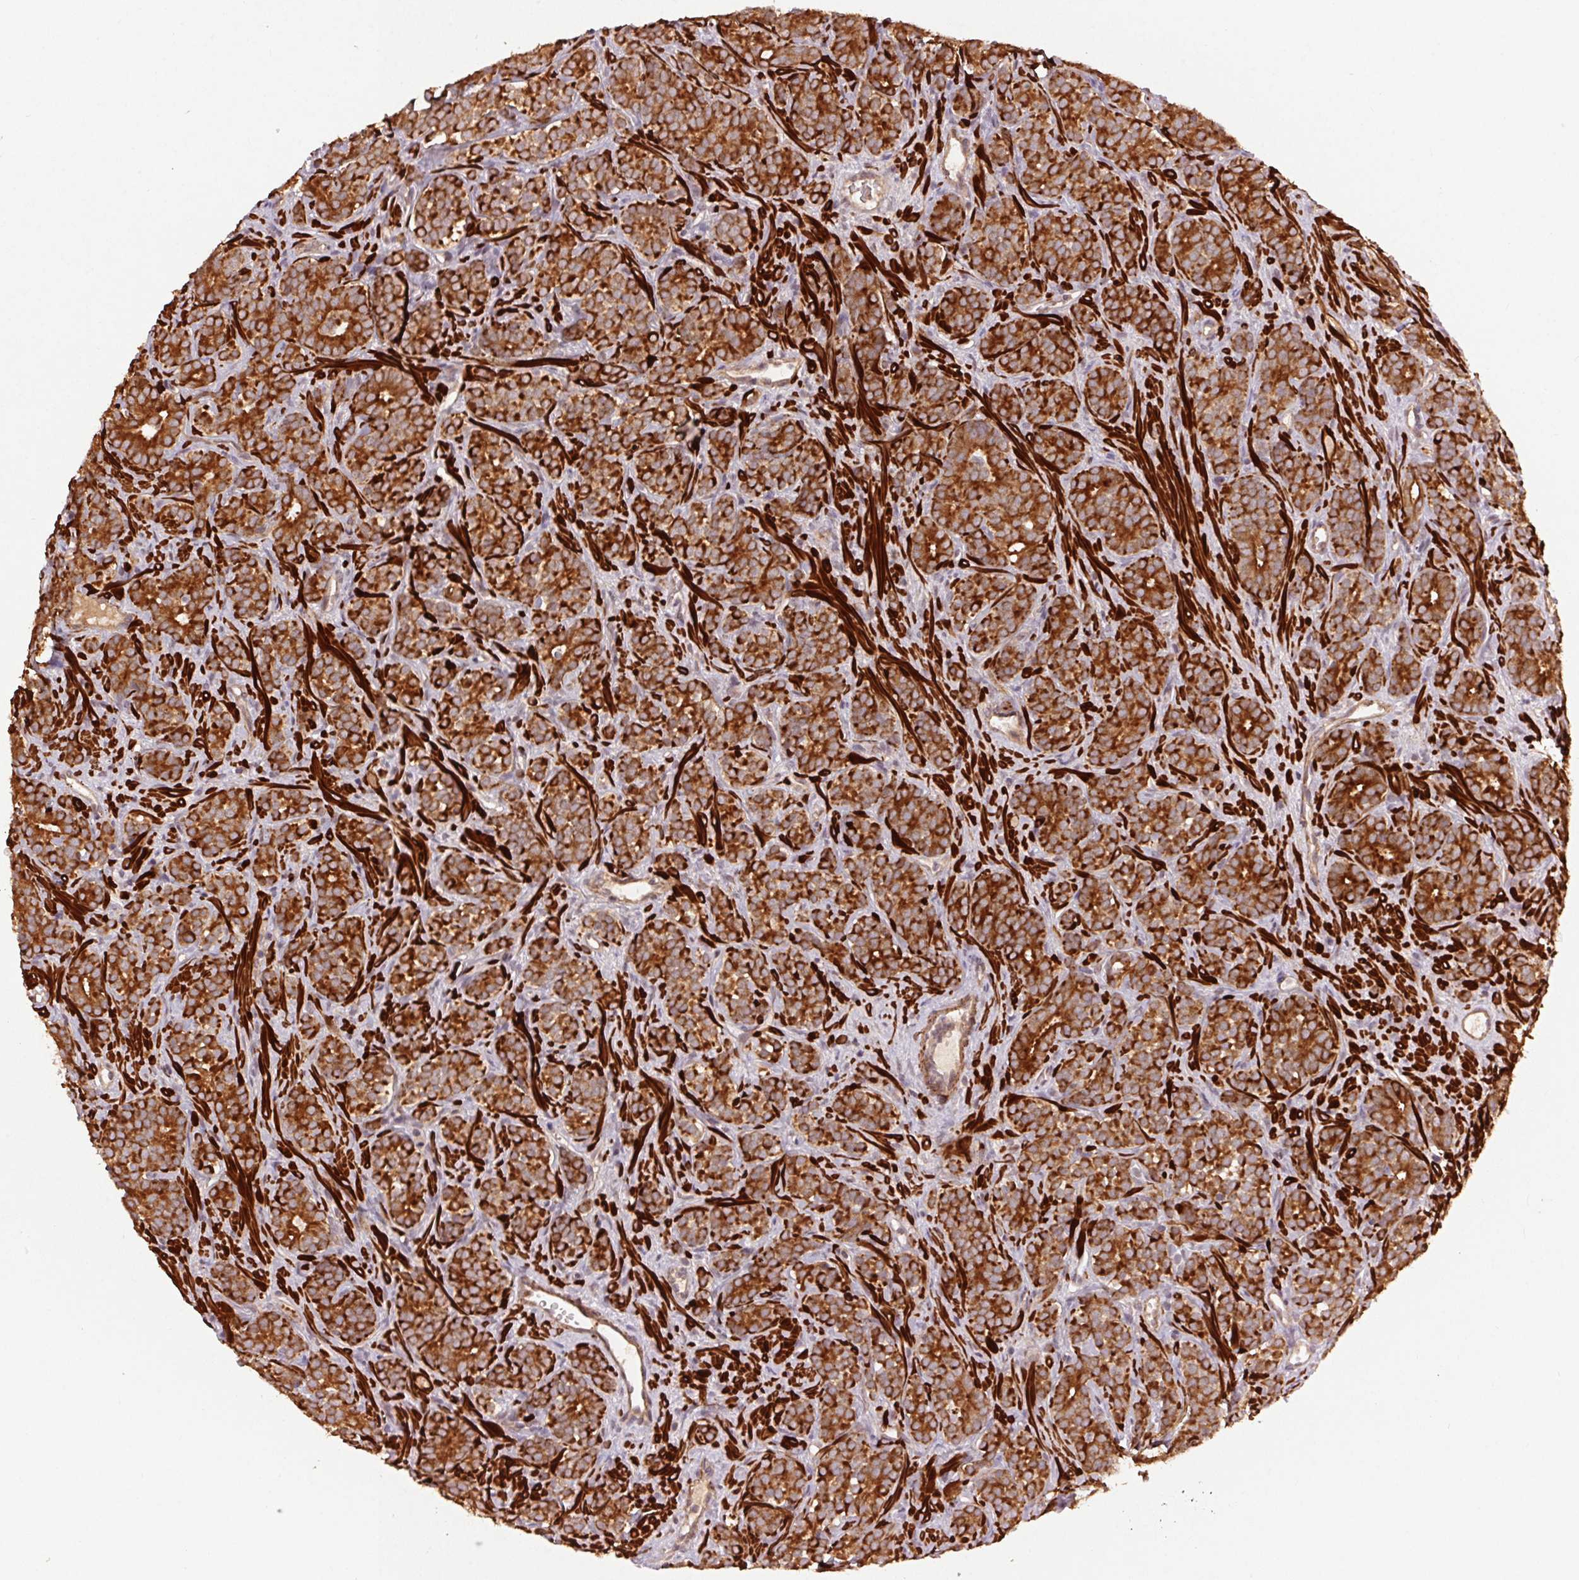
{"staining": {"intensity": "strong", "quantity": ">75%", "location": "cytoplasmic/membranous"}, "tissue": "prostate cancer", "cell_type": "Tumor cells", "image_type": "cancer", "snomed": [{"axis": "morphology", "description": "Adenocarcinoma, High grade"}, {"axis": "topography", "description": "Prostate"}], "caption": "An IHC image of tumor tissue is shown. Protein staining in brown highlights strong cytoplasmic/membranous positivity in prostate cancer (adenocarcinoma (high-grade)) within tumor cells.", "gene": "SMLR1", "patient": {"sex": "male", "age": 84}}